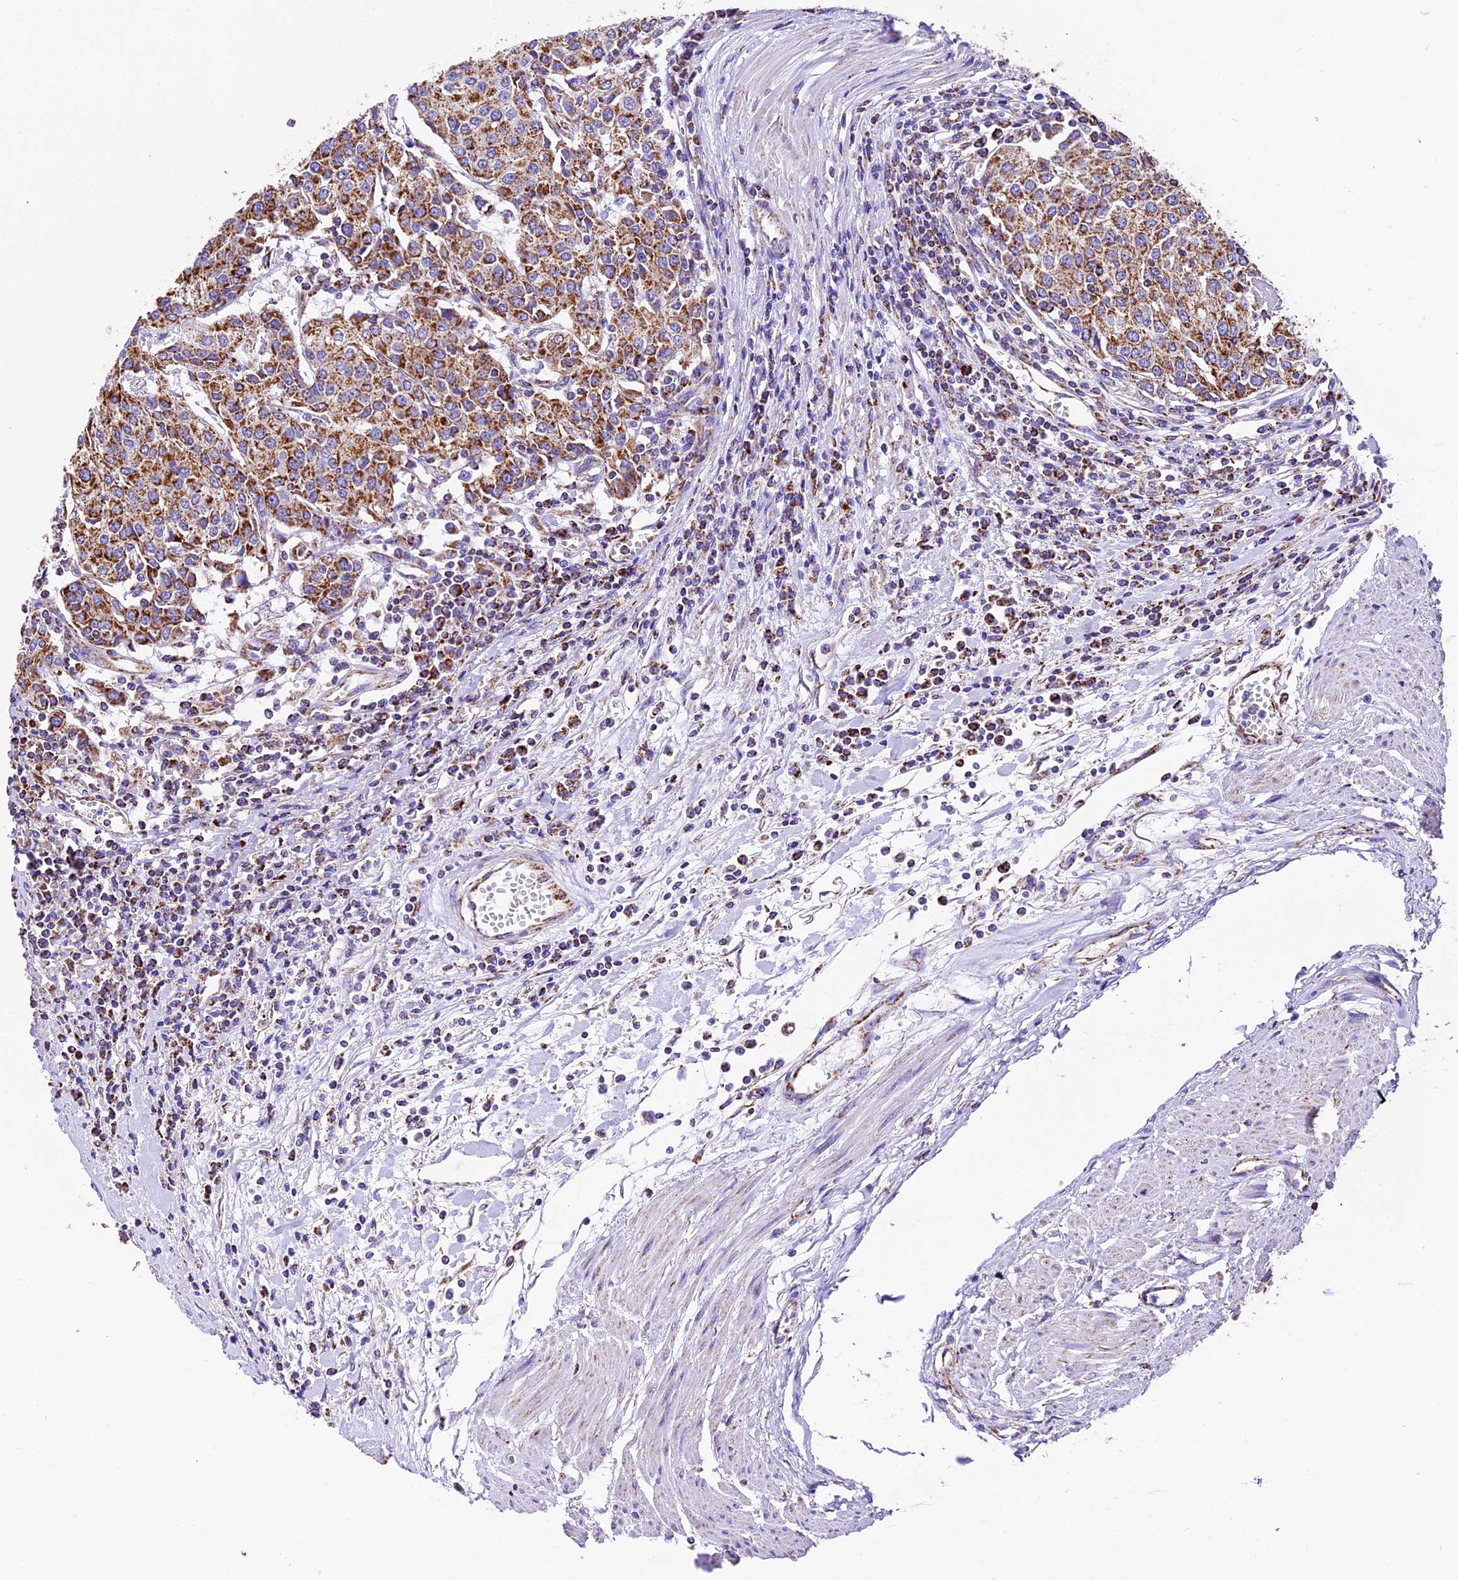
{"staining": {"intensity": "strong", "quantity": ">75%", "location": "cytoplasmic/membranous"}, "tissue": "urothelial cancer", "cell_type": "Tumor cells", "image_type": "cancer", "snomed": [{"axis": "morphology", "description": "Urothelial carcinoma, High grade"}, {"axis": "topography", "description": "Urinary bladder"}], "caption": "A brown stain shows strong cytoplasmic/membranous positivity of a protein in urothelial carcinoma (high-grade) tumor cells.", "gene": "DCAF5", "patient": {"sex": "female", "age": 85}}